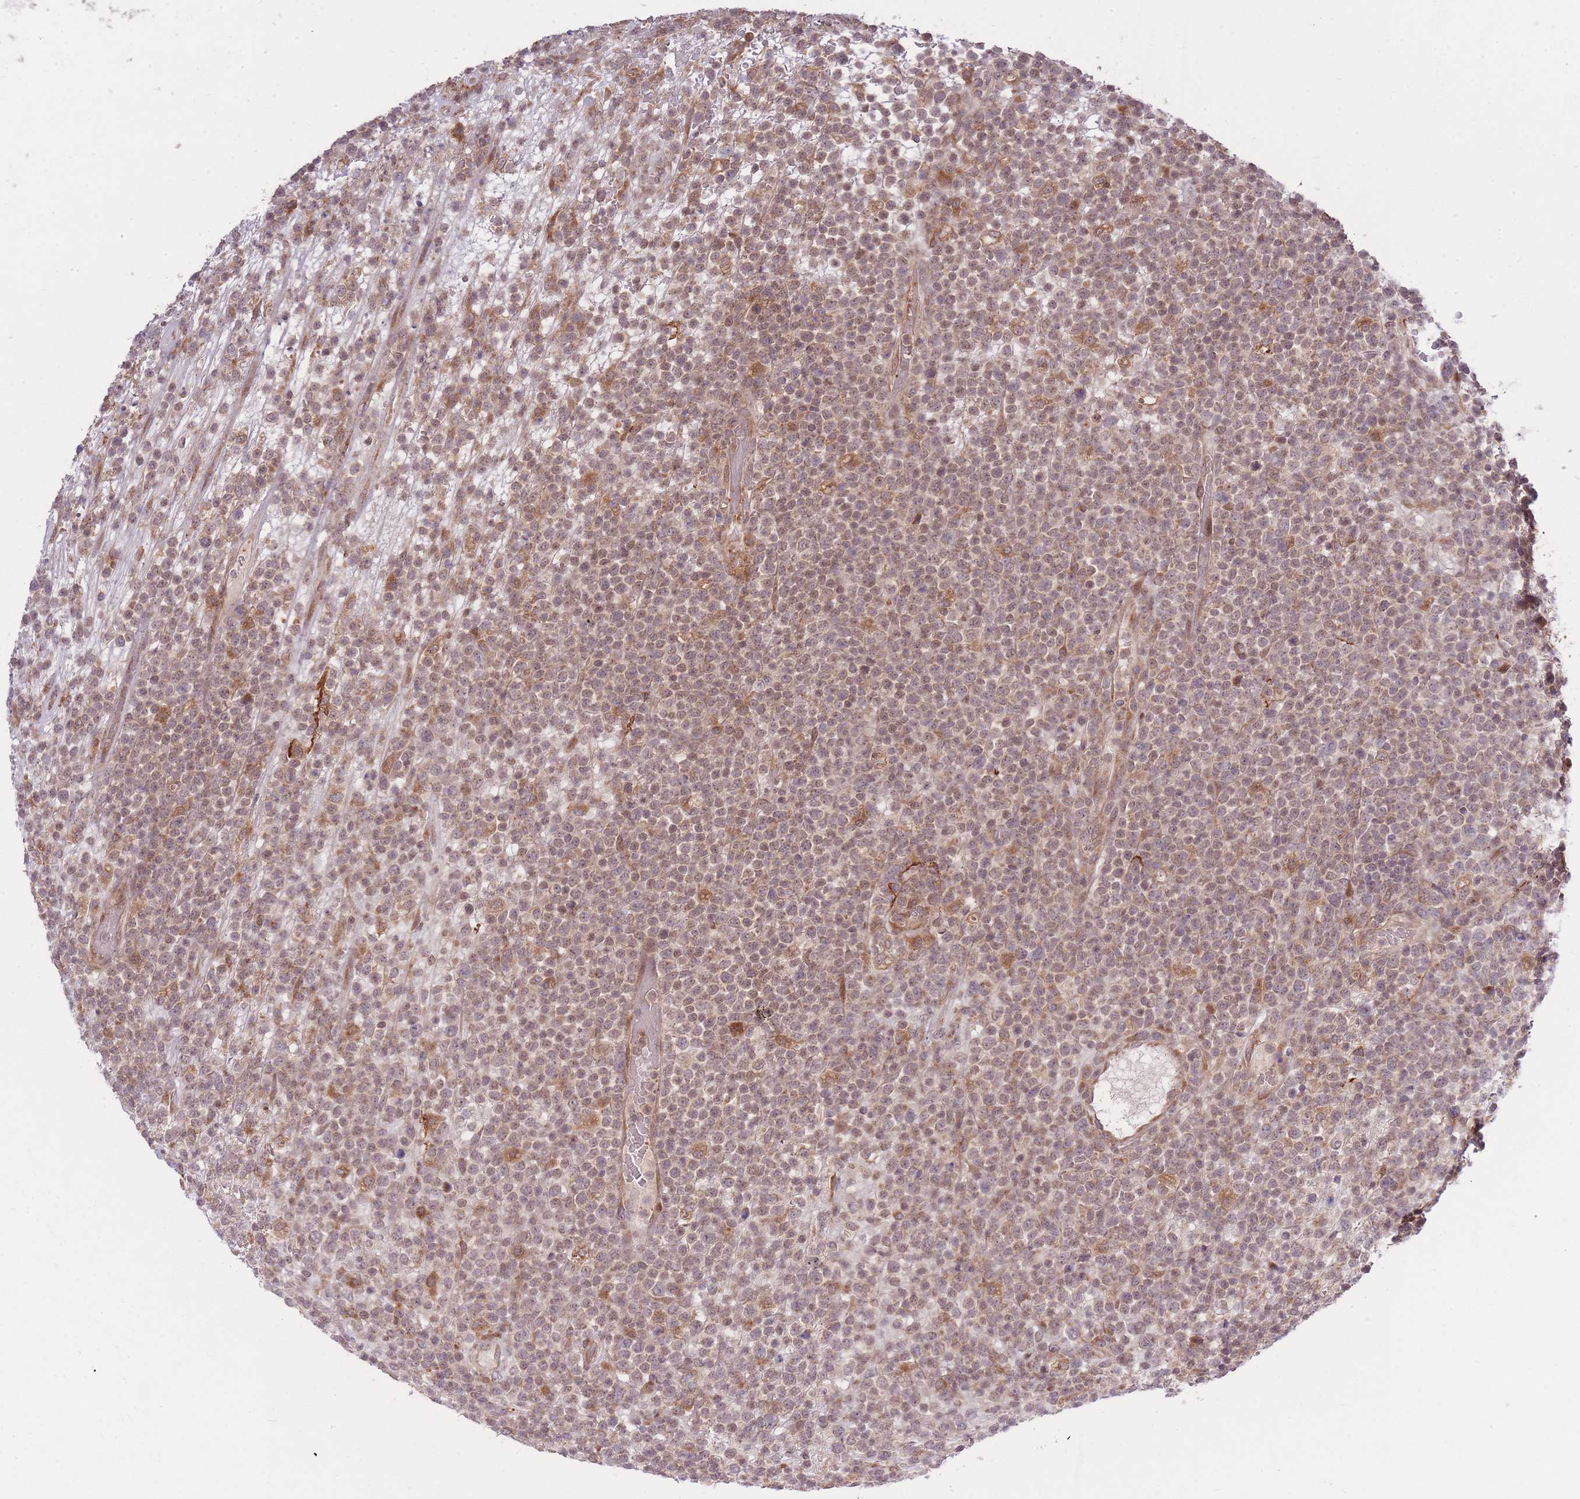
{"staining": {"intensity": "weak", "quantity": "25%-75%", "location": "cytoplasmic/membranous"}, "tissue": "lymphoma", "cell_type": "Tumor cells", "image_type": "cancer", "snomed": [{"axis": "morphology", "description": "Malignant lymphoma, non-Hodgkin's type, High grade"}, {"axis": "topography", "description": "Colon"}], "caption": "High-power microscopy captured an immunohistochemistry (IHC) micrograph of lymphoma, revealing weak cytoplasmic/membranous staining in approximately 25%-75% of tumor cells.", "gene": "ZNF391", "patient": {"sex": "female", "age": 53}}